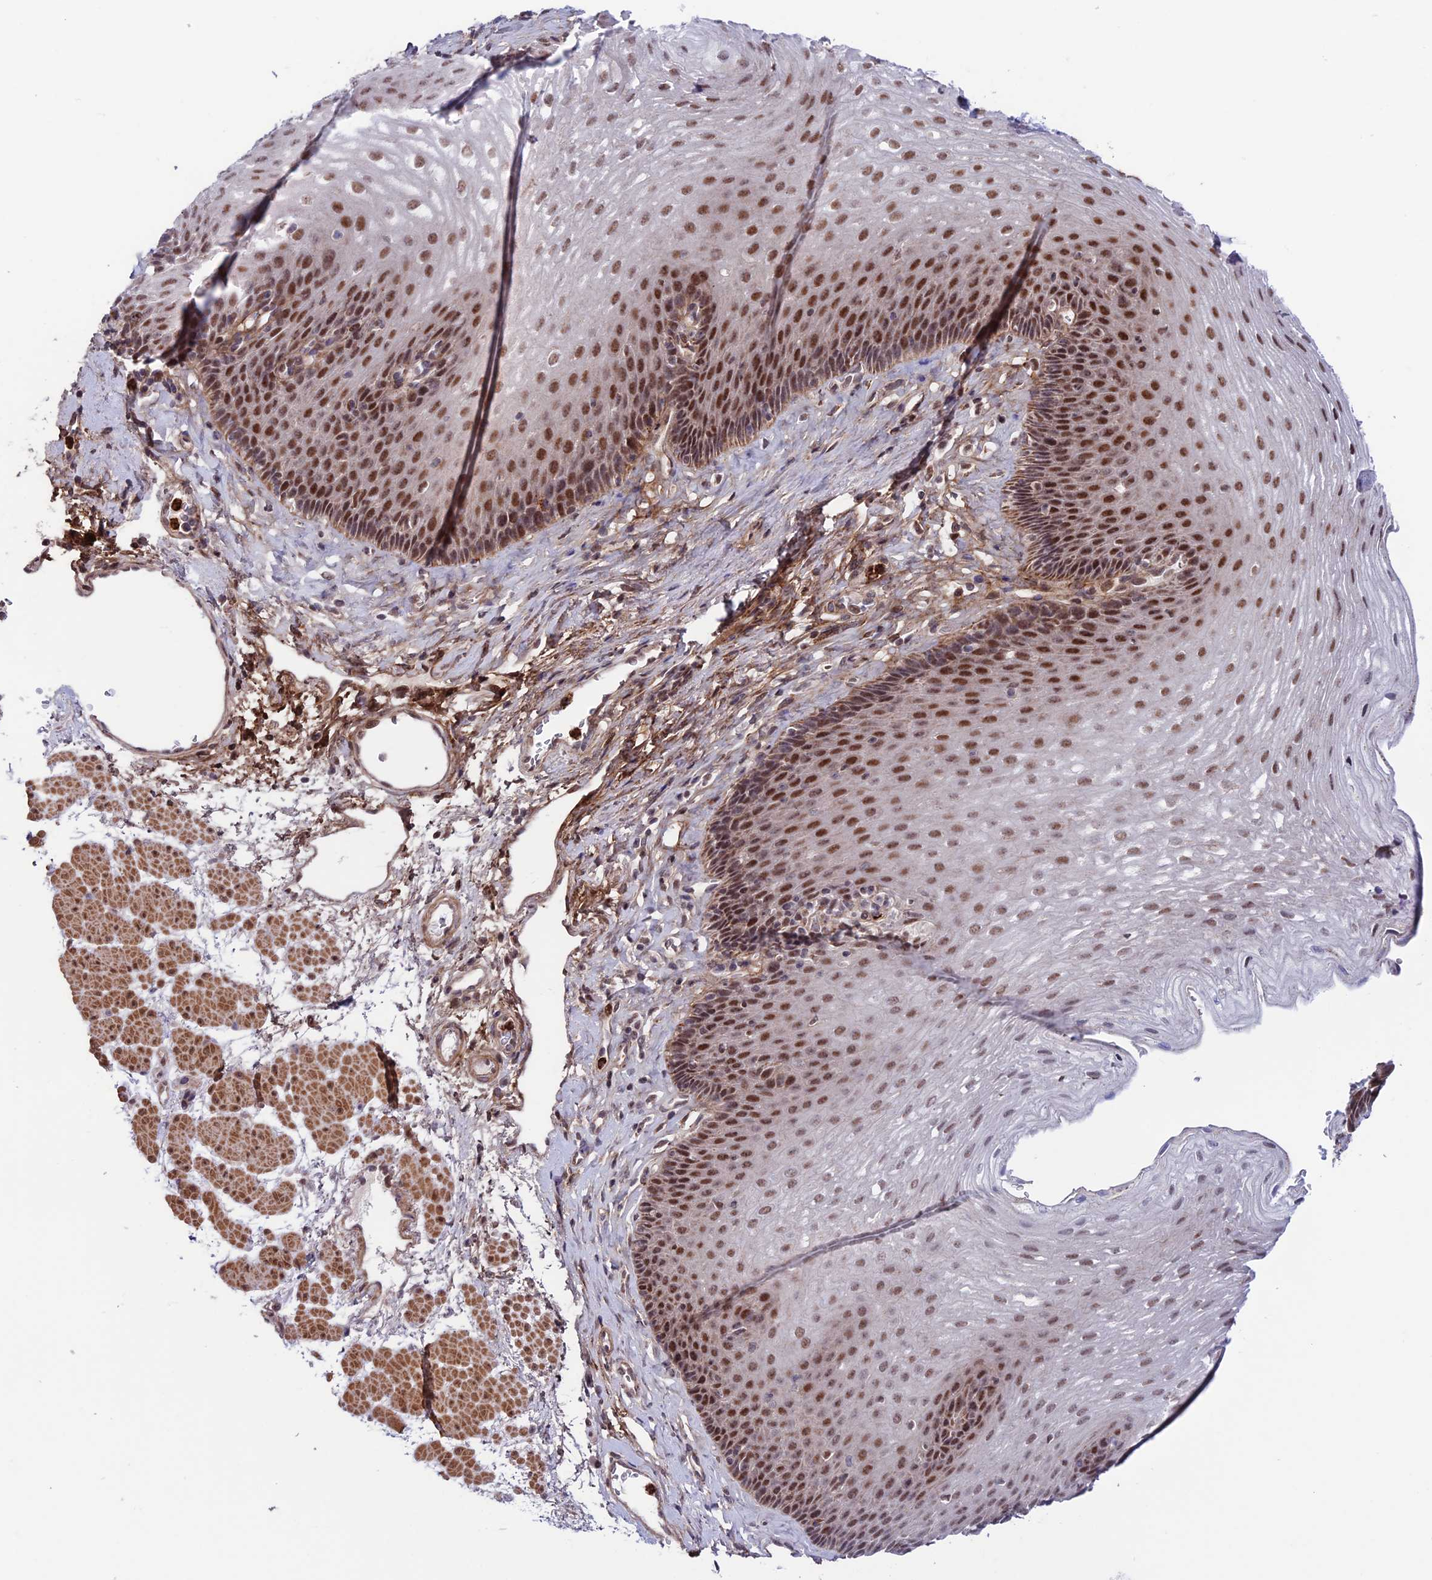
{"staining": {"intensity": "moderate", "quantity": "25%-75%", "location": "nuclear"}, "tissue": "esophagus", "cell_type": "Squamous epithelial cells", "image_type": "normal", "snomed": [{"axis": "morphology", "description": "Normal tissue, NOS"}, {"axis": "topography", "description": "Esophagus"}], "caption": "The micrograph shows a brown stain indicating the presence of a protein in the nuclear of squamous epithelial cells in esophagus.", "gene": "COL6A6", "patient": {"sex": "female", "age": 66}}